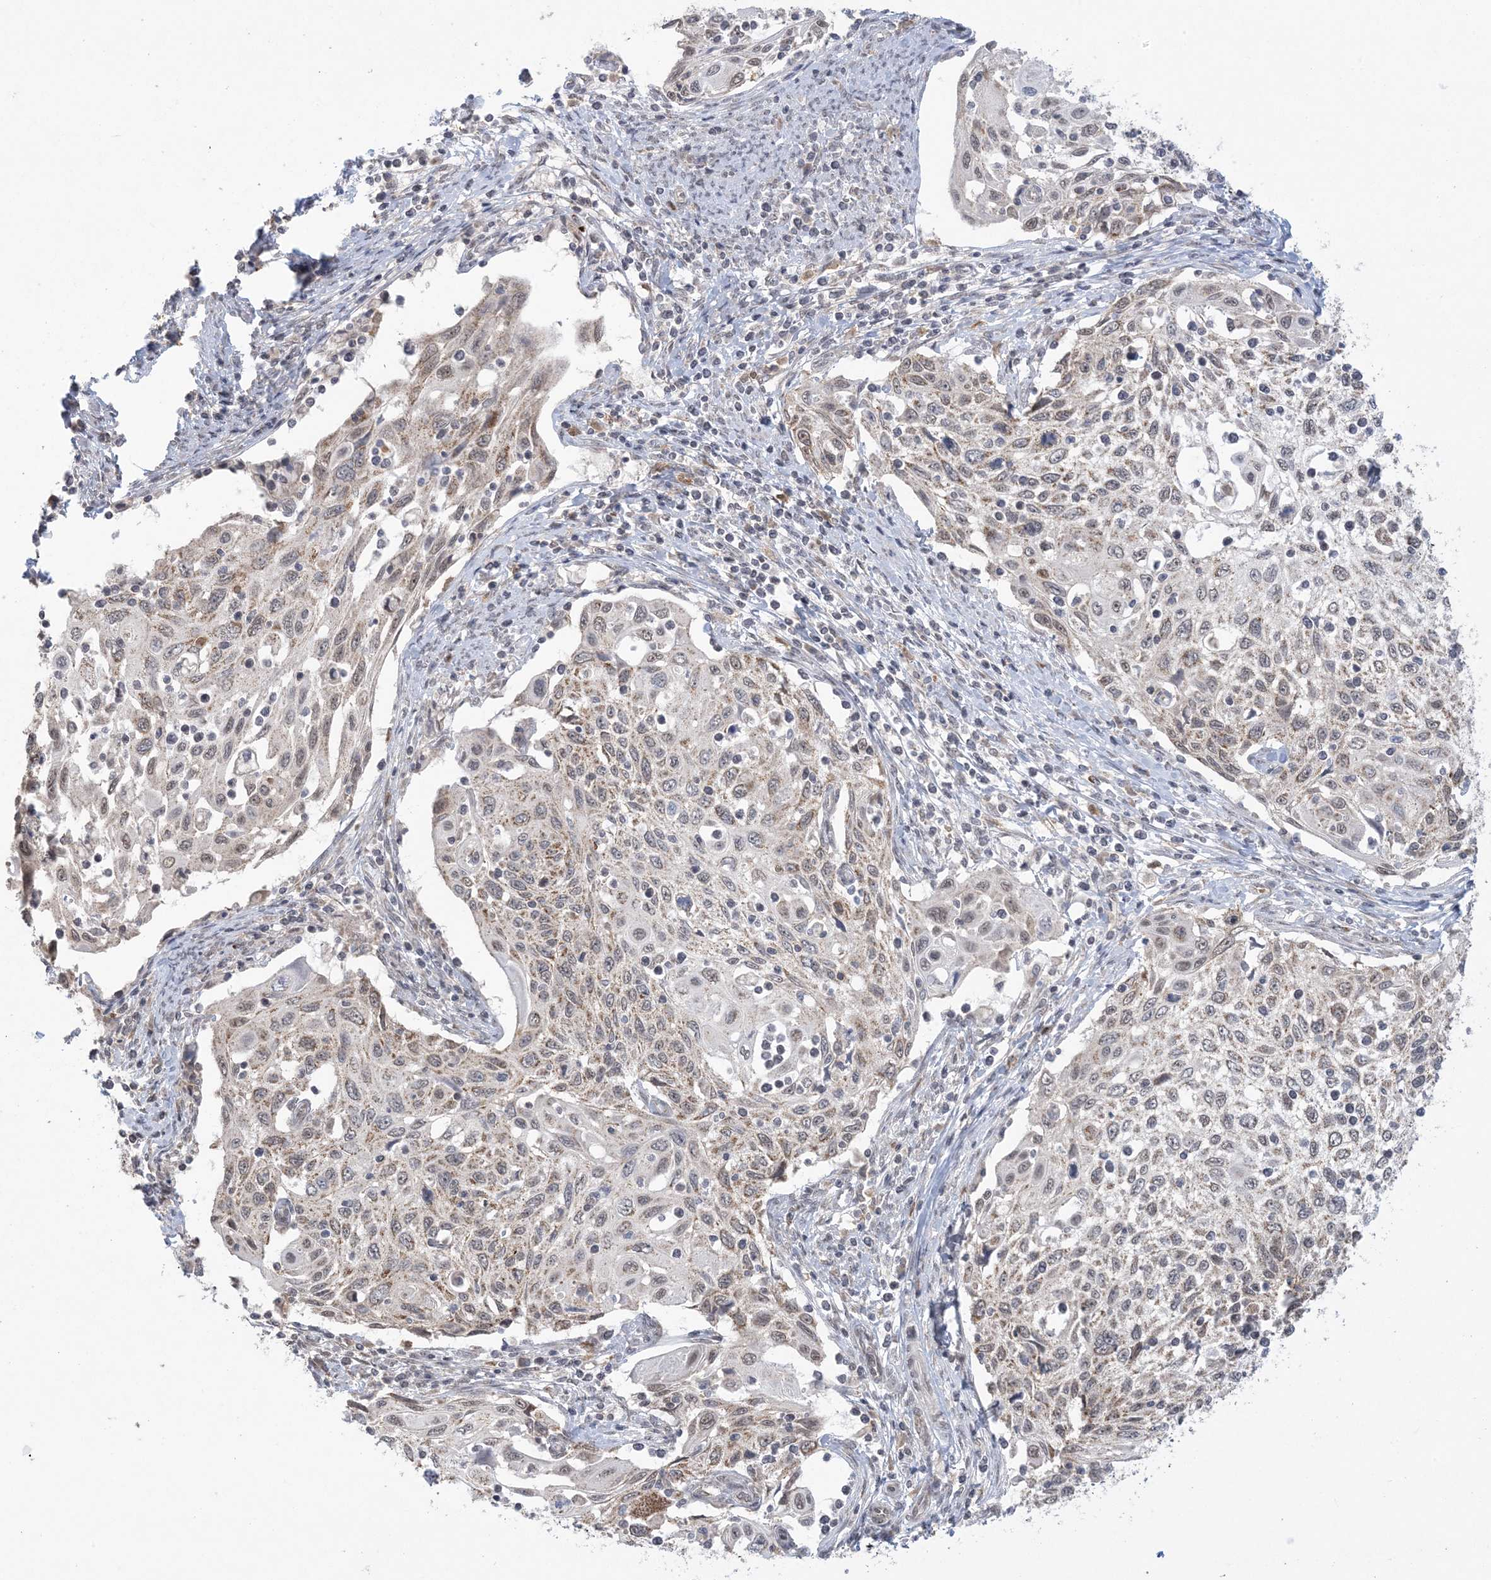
{"staining": {"intensity": "weak", "quantity": "25%-75%", "location": "cytoplasmic/membranous,nuclear"}, "tissue": "cervical cancer", "cell_type": "Tumor cells", "image_type": "cancer", "snomed": [{"axis": "morphology", "description": "Squamous cell carcinoma, NOS"}, {"axis": "topography", "description": "Cervix"}], "caption": "Tumor cells demonstrate low levels of weak cytoplasmic/membranous and nuclear expression in approximately 25%-75% of cells in cervical squamous cell carcinoma. (DAB (3,3'-diaminobenzidine) = brown stain, brightfield microscopy at high magnification).", "gene": "TRMT10C", "patient": {"sex": "female", "age": 70}}